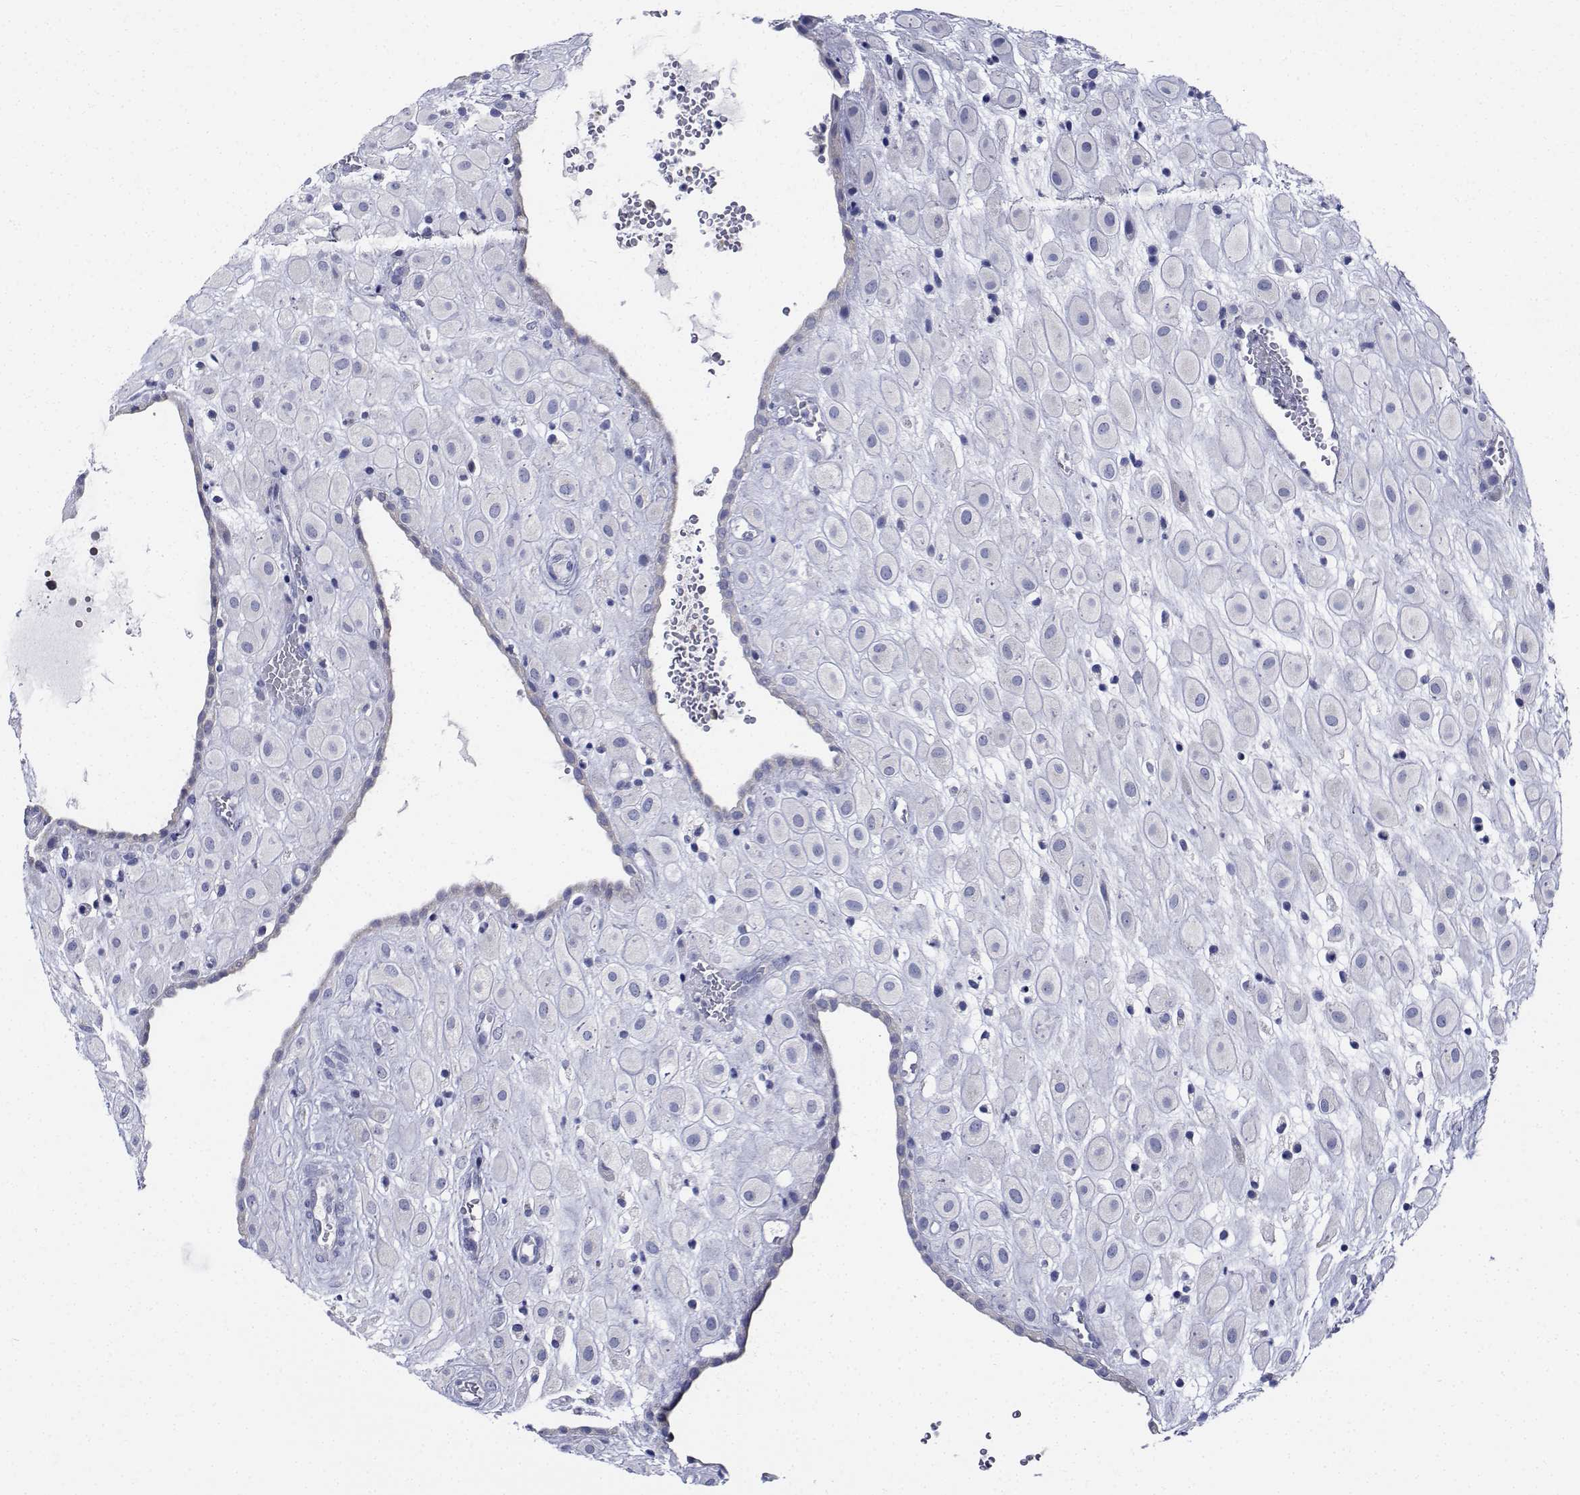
{"staining": {"intensity": "negative", "quantity": "none", "location": "none"}, "tissue": "placenta", "cell_type": "Decidual cells", "image_type": "normal", "snomed": [{"axis": "morphology", "description": "Normal tissue, NOS"}, {"axis": "topography", "description": "Placenta"}], "caption": "The immunohistochemistry image has no significant staining in decidual cells of placenta. Brightfield microscopy of IHC stained with DAB (3,3'-diaminobenzidine) (brown) and hematoxylin (blue), captured at high magnification.", "gene": "CDHR3", "patient": {"sex": "female", "age": 24}}